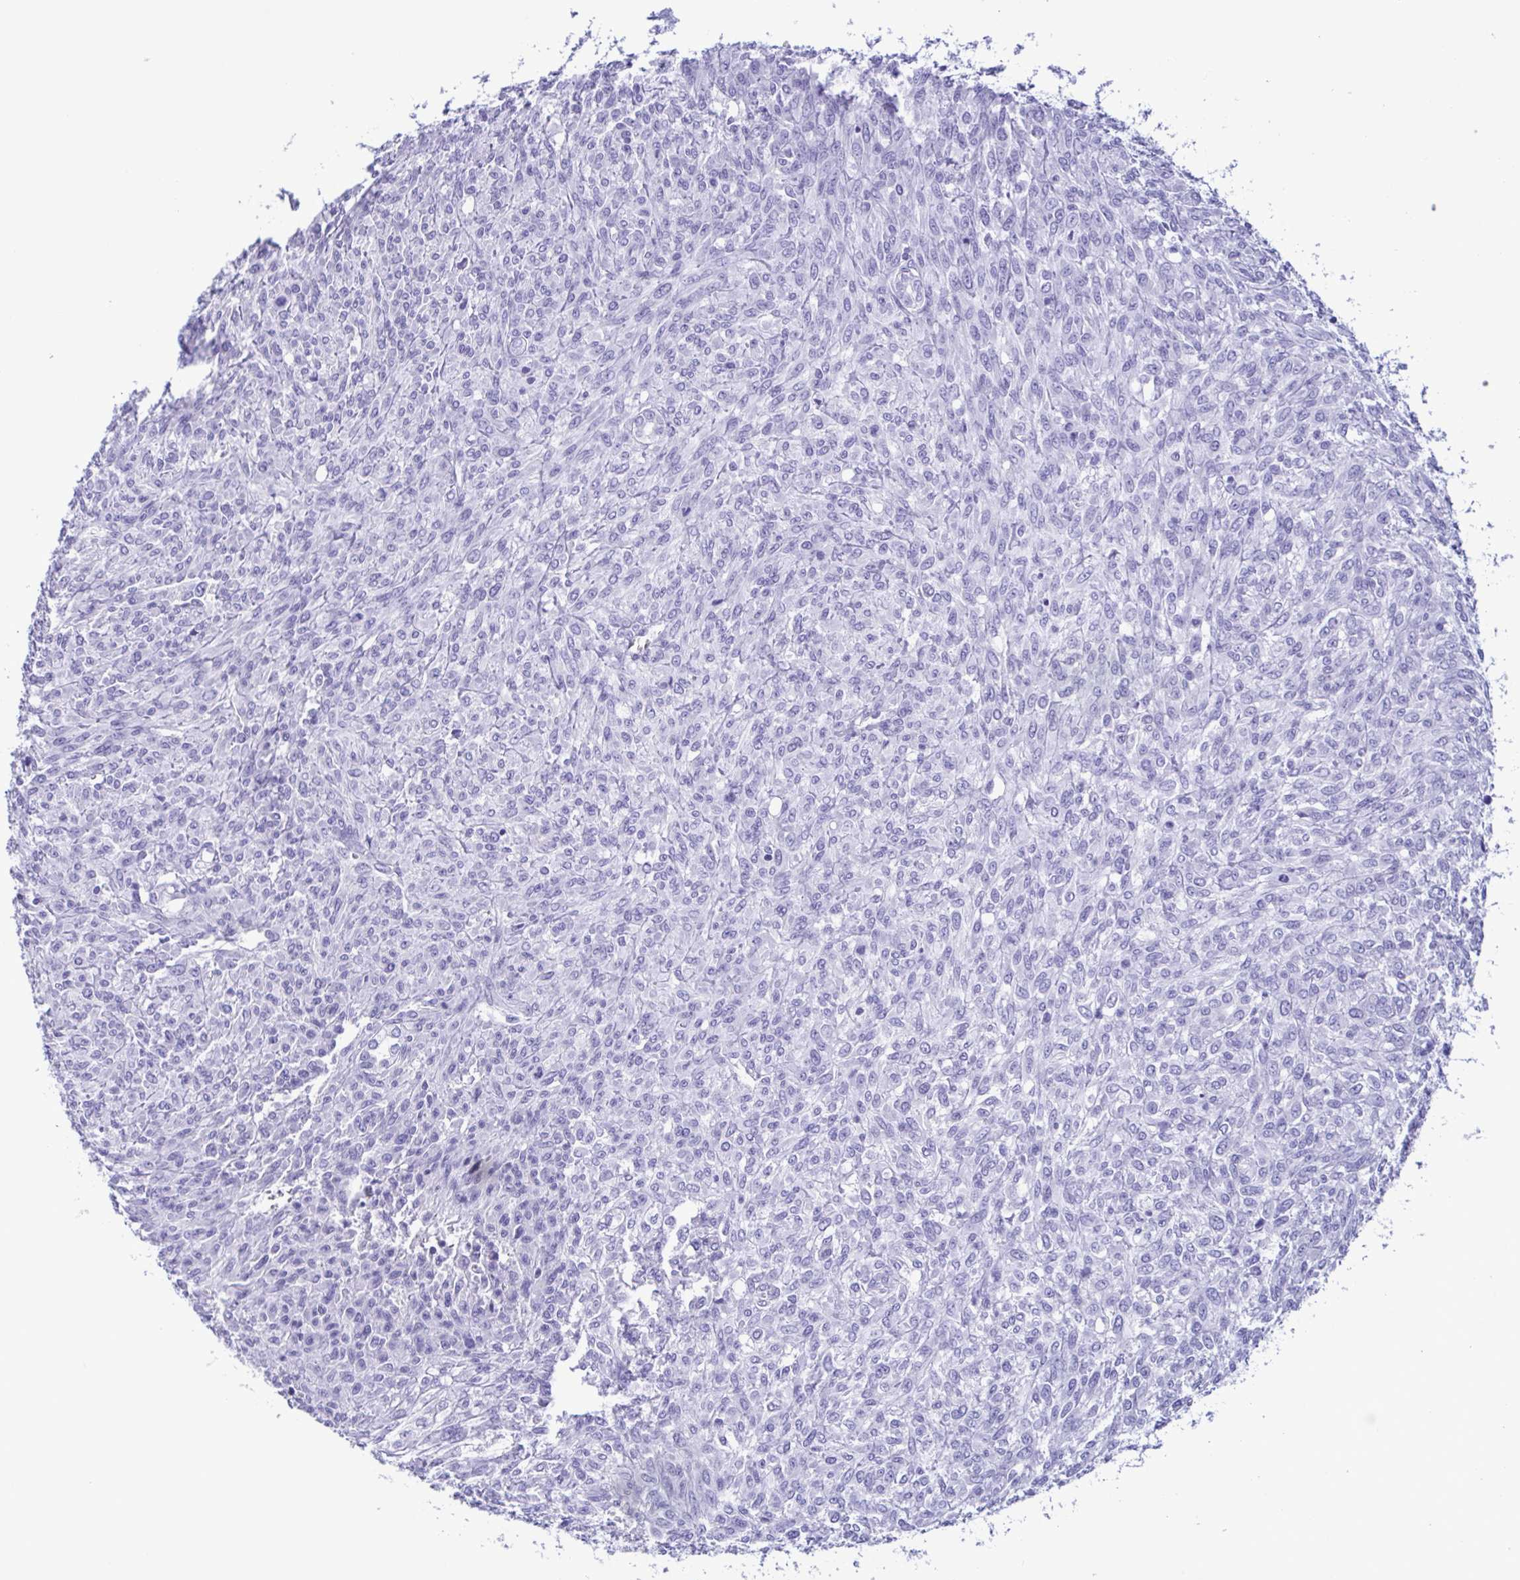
{"staining": {"intensity": "negative", "quantity": "none", "location": "none"}, "tissue": "renal cancer", "cell_type": "Tumor cells", "image_type": "cancer", "snomed": [{"axis": "morphology", "description": "Adenocarcinoma, NOS"}, {"axis": "topography", "description": "Kidney"}], "caption": "DAB immunohistochemical staining of human renal cancer displays no significant staining in tumor cells.", "gene": "TSPY2", "patient": {"sex": "male", "age": 58}}